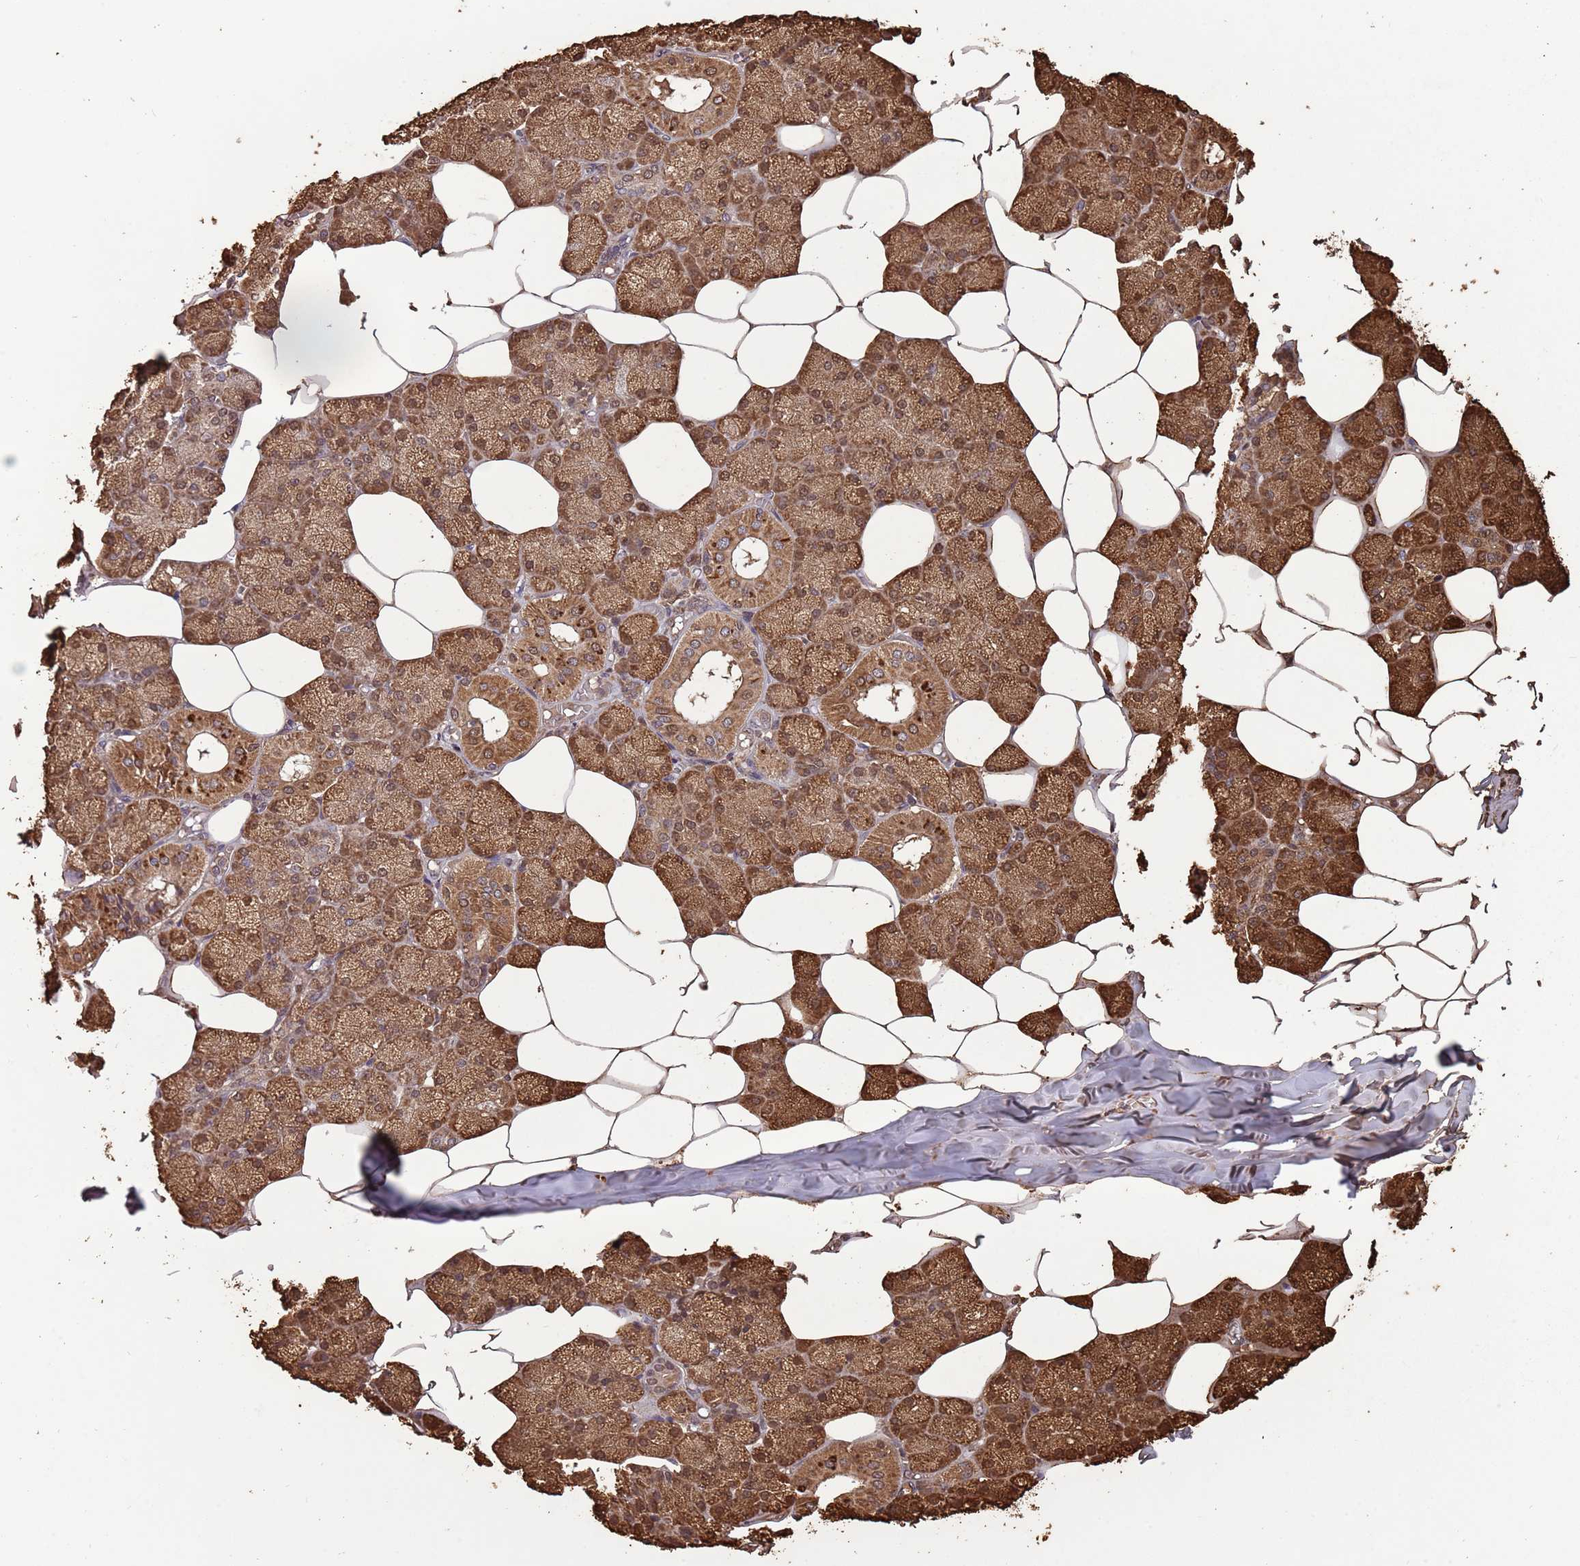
{"staining": {"intensity": "strong", "quantity": "25%-75%", "location": "cytoplasmic/membranous"}, "tissue": "salivary gland", "cell_type": "Glandular cells", "image_type": "normal", "snomed": [{"axis": "morphology", "description": "Normal tissue, NOS"}, {"axis": "topography", "description": "Salivary gland"}], "caption": "A histopathology image of salivary gland stained for a protein demonstrates strong cytoplasmic/membranous brown staining in glandular cells.", "gene": "IRS4", "patient": {"sex": "male", "age": 62}}